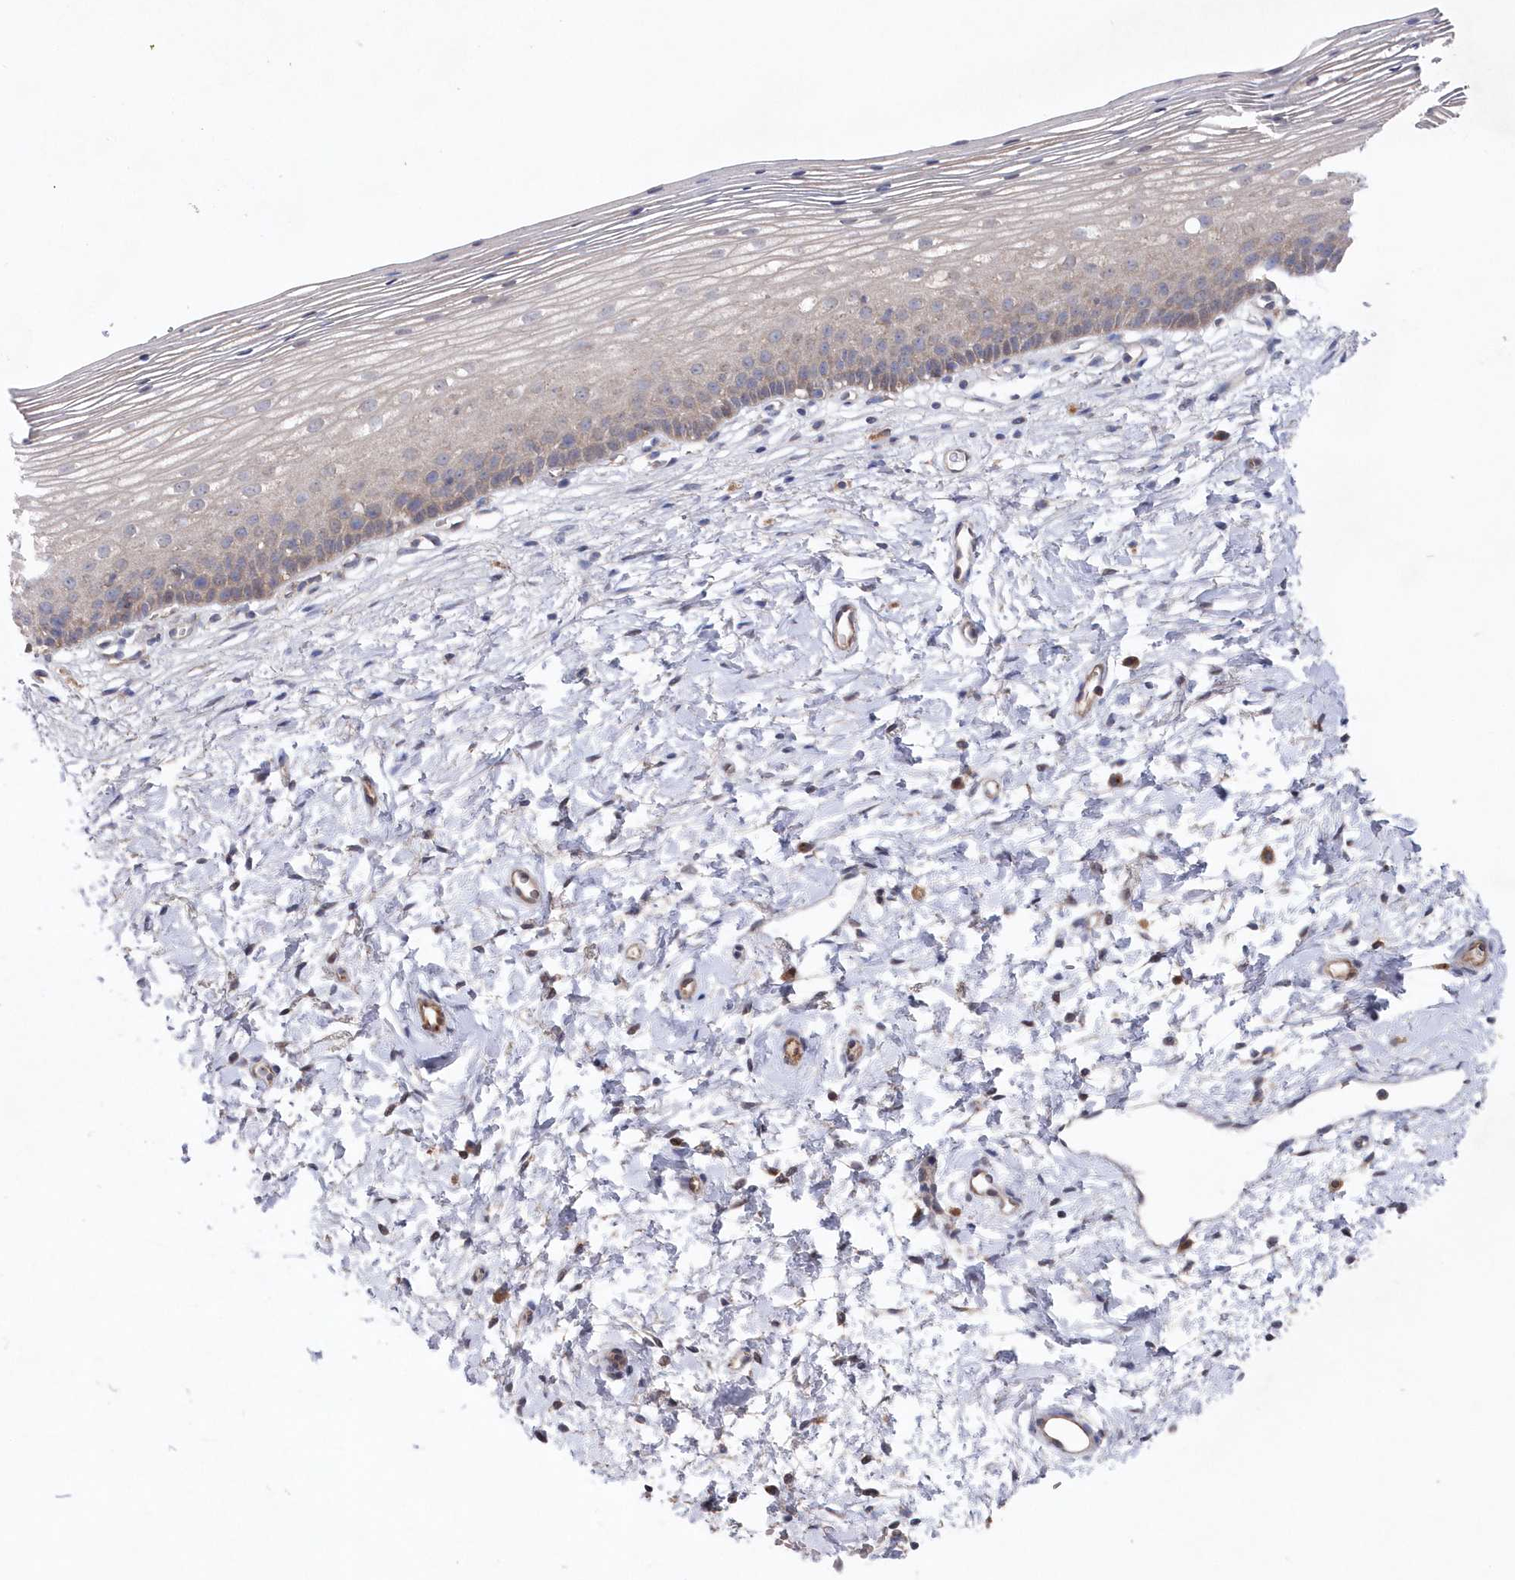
{"staining": {"intensity": "moderate", "quantity": ">75%", "location": "cytoplasmic/membranous"}, "tissue": "cervix", "cell_type": "Glandular cells", "image_type": "normal", "snomed": [{"axis": "morphology", "description": "Normal tissue, NOS"}, {"axis": "topography", "description": "Cervix"}], "caption": "Immunohistochemical staining of unremarkable human cervix reveals moderate cytoplasmic/membranous protein expression in about >75% of glandular cells. The protein of interest is shown in brown color, while the nuclei are stained blue.", "gene": "ASNSD1", "patient": {"sex": "female", "age": 72}}